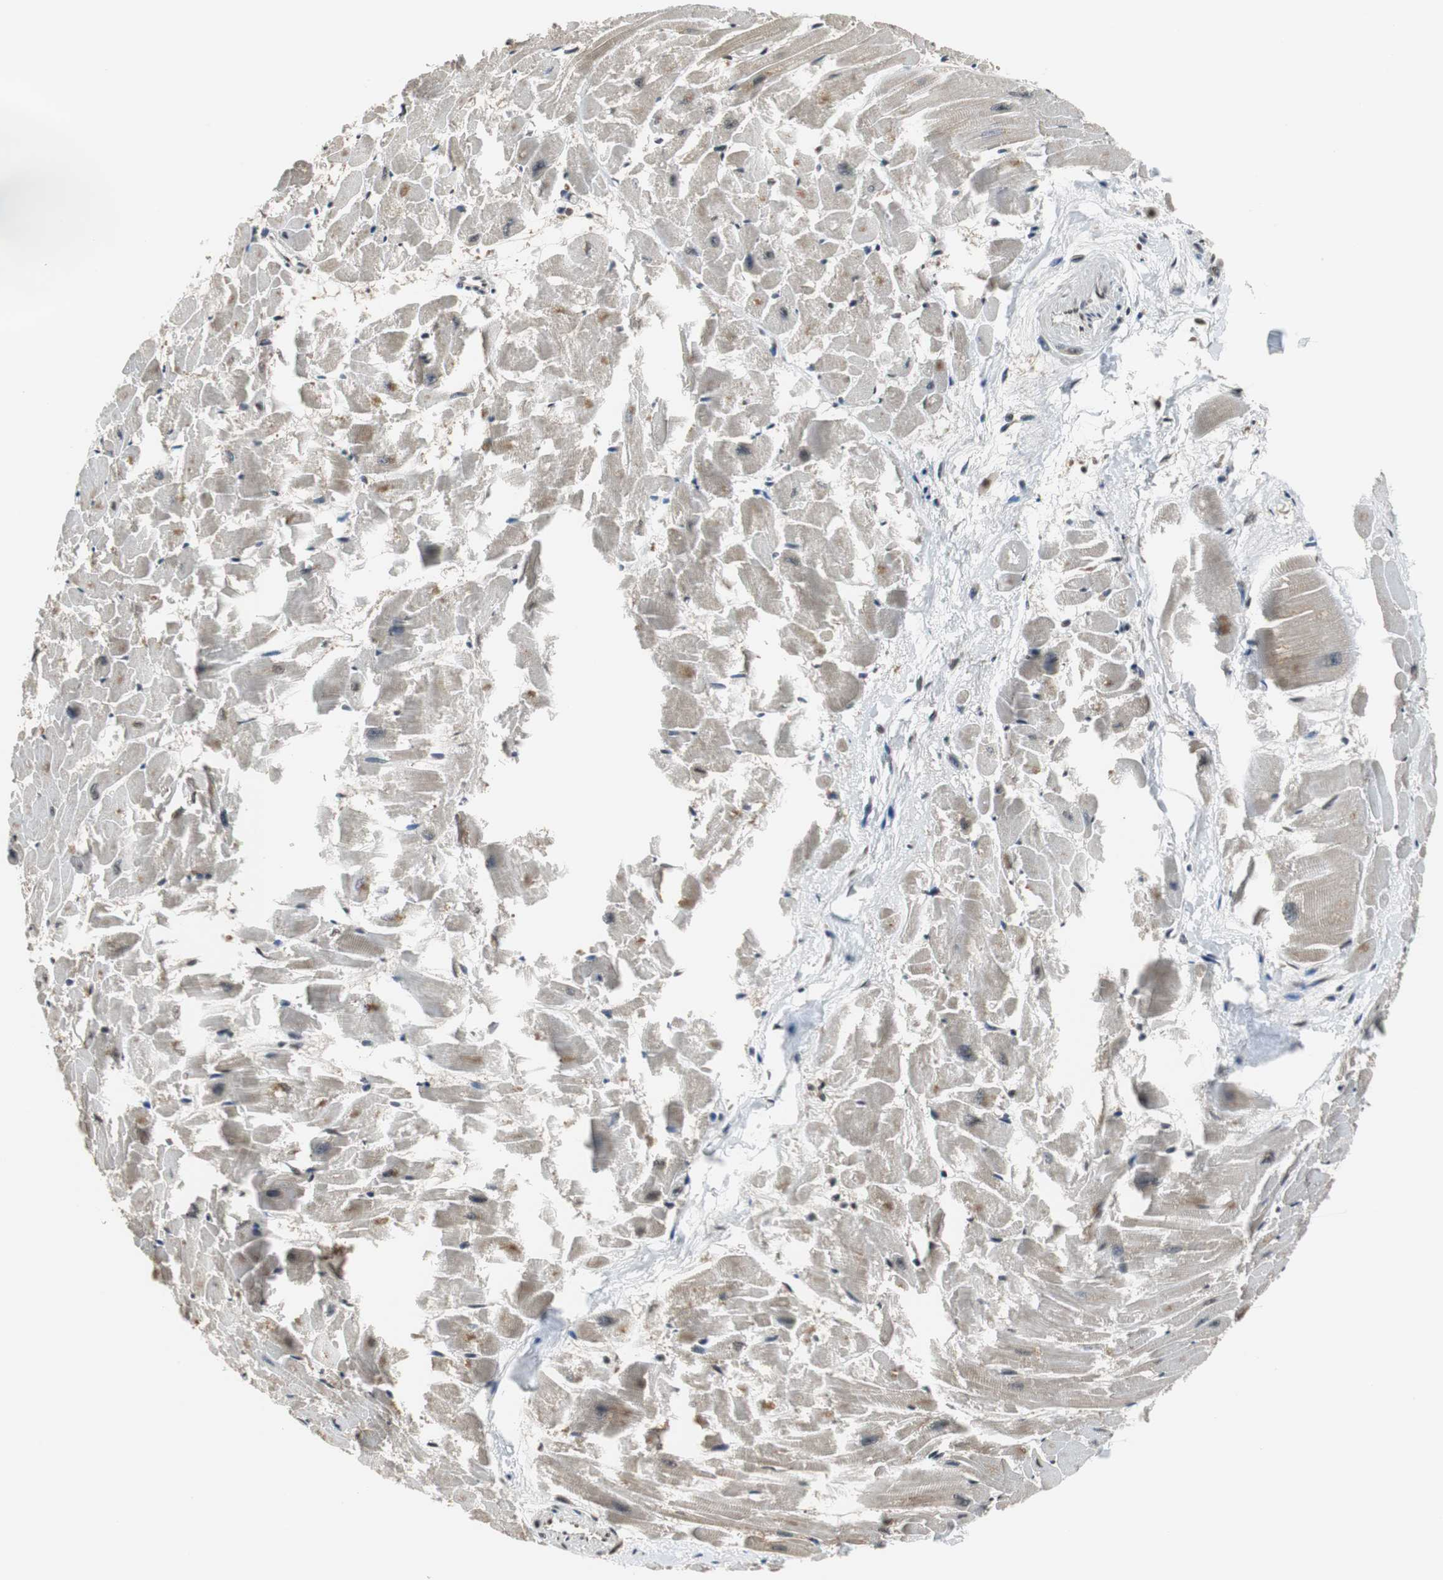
{"staining": {"intensity": "moderate", "quantity": "<25%", "location": "cytoplasmic/membranous"}, "tissue": "heart muscle", "cell_type": "Cardiomyocytes", "image_type": "normal", "snomed": [{"axis": "morphology", "description": "Normal tissue, NOS"}, {"axis": "topography", "description": "Heart"}], "caption": "Immunohistochemical staining of unremarkable heart muscle shows moderate cytoplasmic/membranous protein expression in approximately <25% of cardiomyocytes. (IHC, brightfield microscopy, high magnification).", "gene": "REST", "patient": {"sex": "female", "age": 19}}